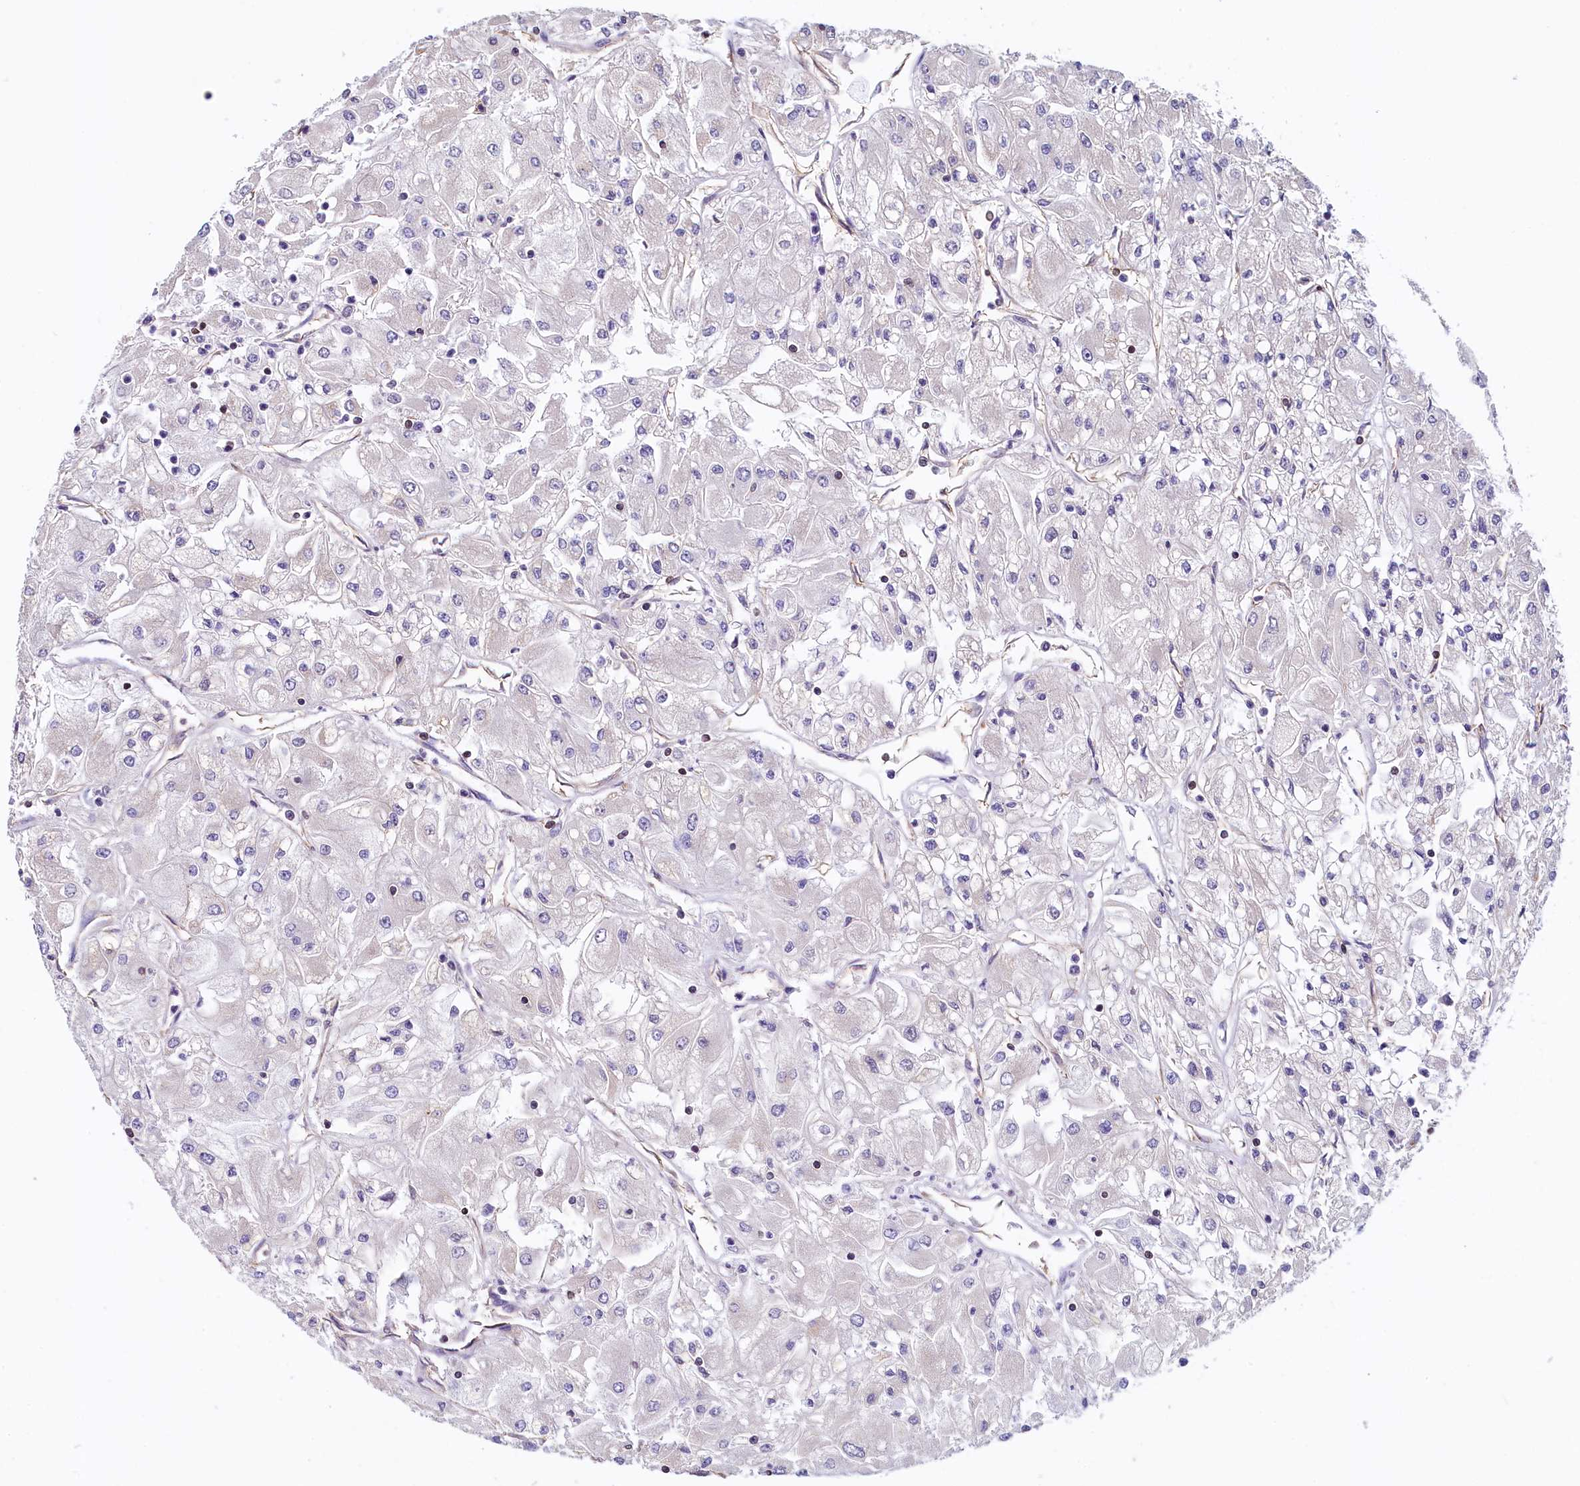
{"staining": {"intensity": "negative", "quantity": "none", "location": "none"}, "tissue": "renal cancer", "cell_type": "Tumor cells", "image_type": "cancer", "snomed": [{"axis": "morphology", "description": "Adenocarcinoma, NOS"}, {"axis": "topography", "description": "Kidney"}], "caption": "Tumor cells are negative for protein expression in human renal adenocarcinoma. (Stains: DAB IHC with hematoxylin counter stain, Microscopy: brightfield microscopy at high magnification).", "gene": "TRAF3IP3", "patient": {"sex": "male", "age": 80}}